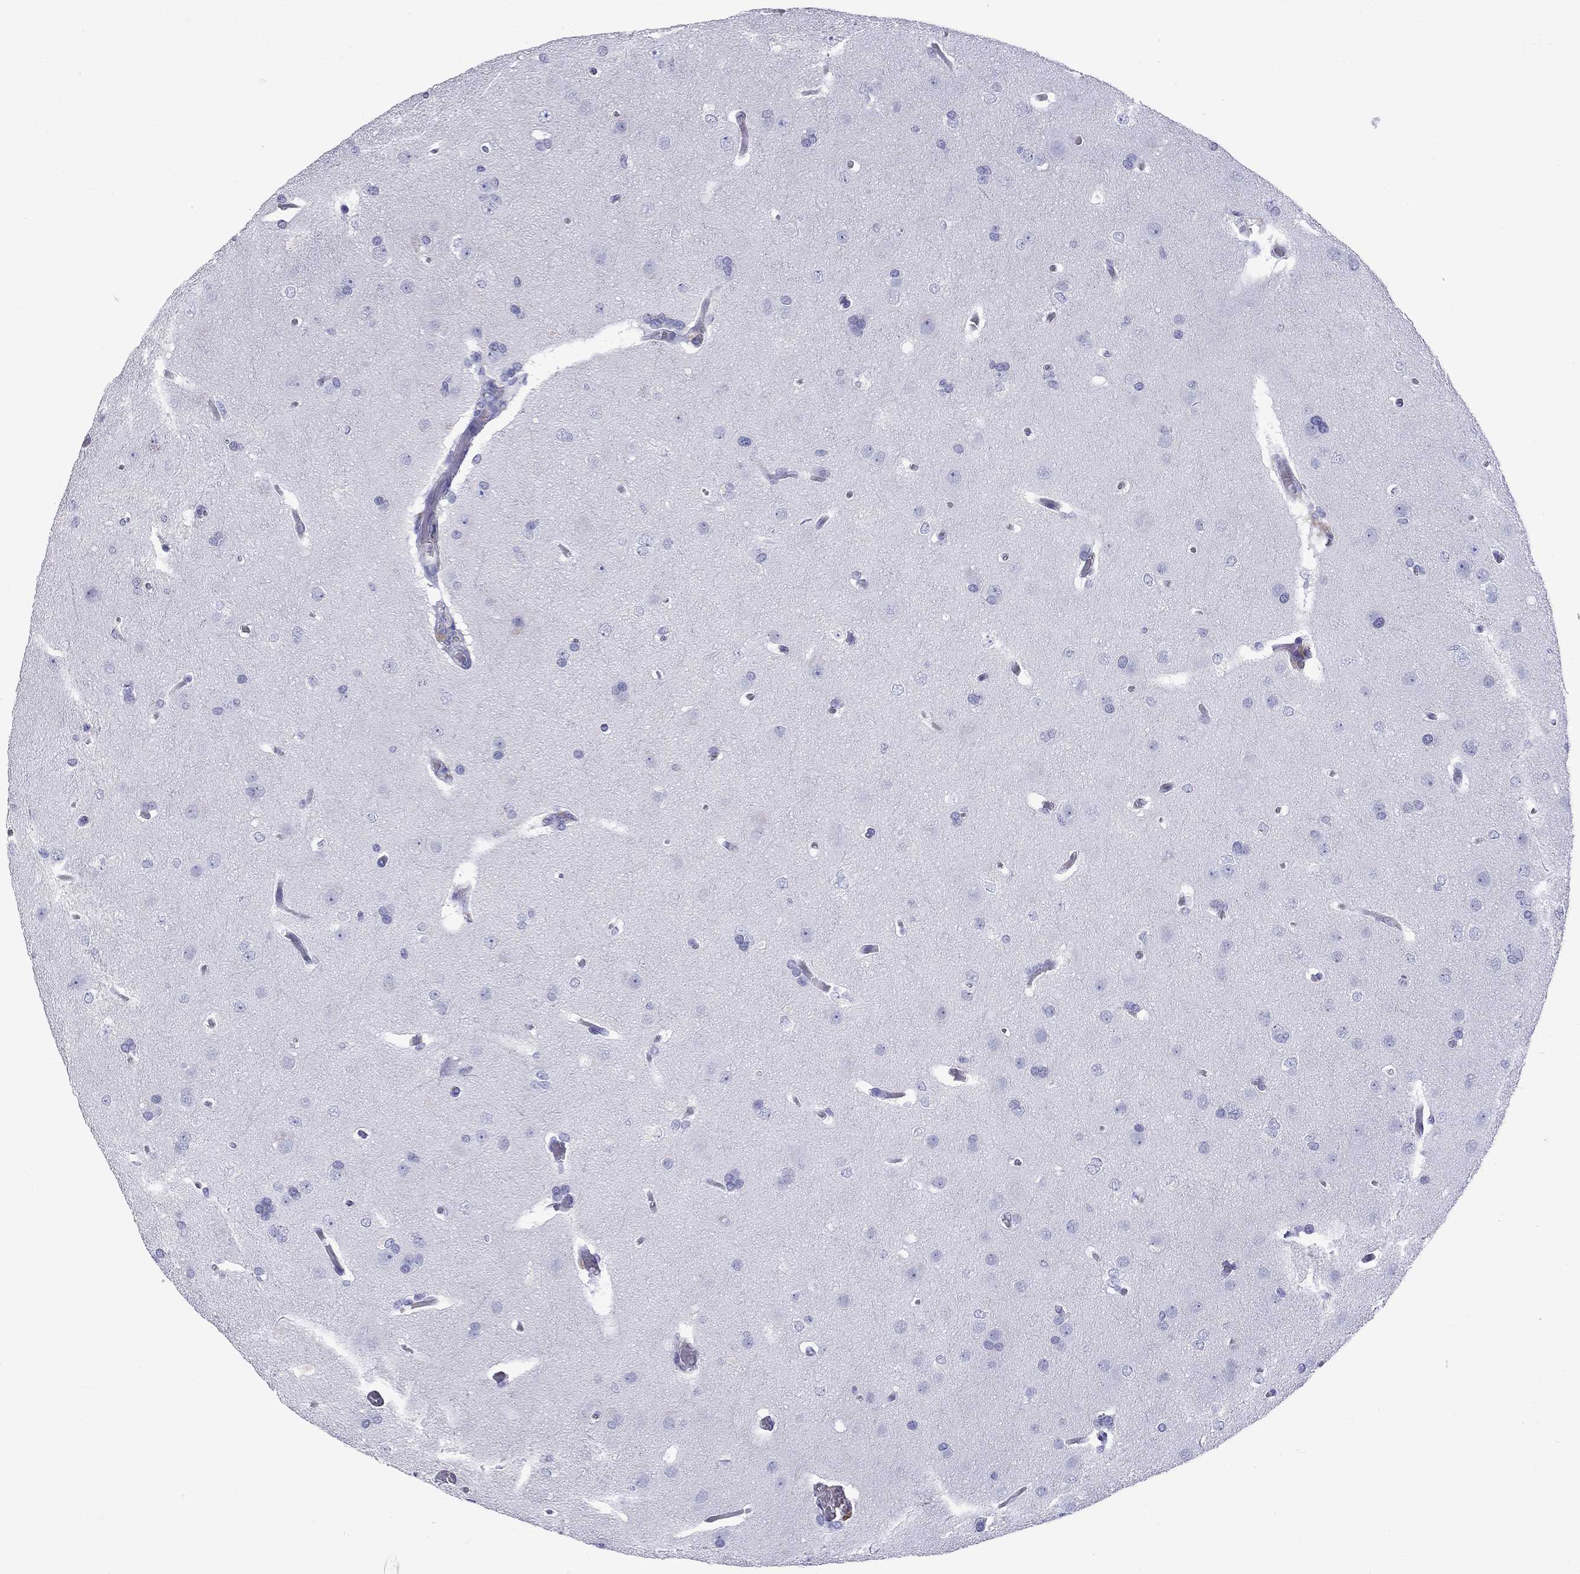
{"staining": {"intensity": "negative", "quantity": "none", "location": "none"}, "tissue": "glioma", "cell_type": "Tumor cells", "image_type": "cancer", "snomed": [{"axis": "morphology", "description": "Glioma, malignant, Low grade"}, {"axis": "topography", "description": "Brain"}], "caption": "The immunohistochemistry (IHC) micrograph has no significant expression in tumor cells of malignant glioma (low-grade) tissue. The staining was performed using DAB (3,3'-diaminobenzidine) to visualize the protein expression in brown, while the nuclei were stained in blue with hematoxylin (Magnification: 20x).", "gene": "SERPINA3", "patient": {"sex": "female", "age": 32}}